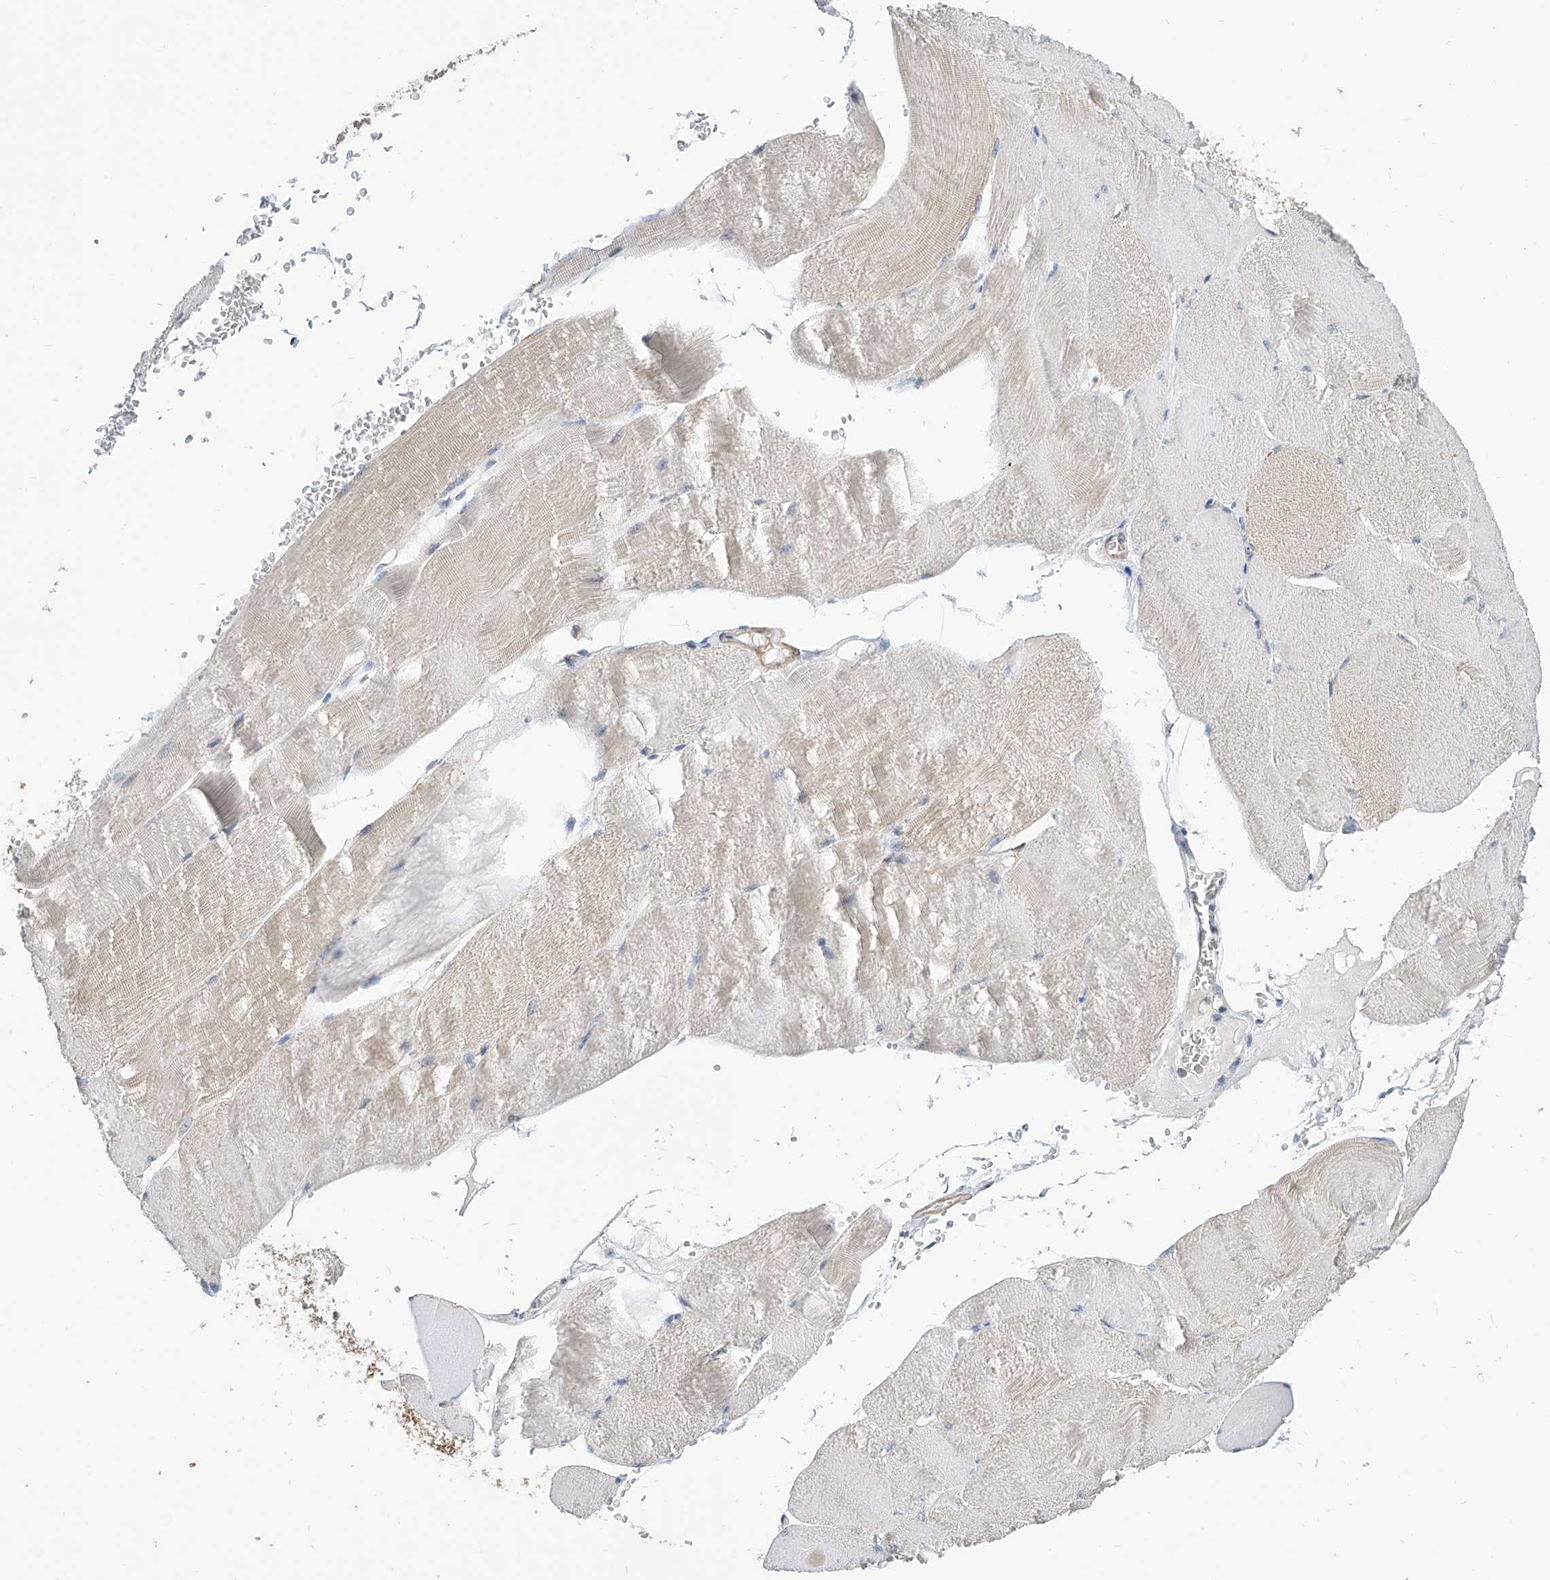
{"staining": {"intensity": "weak", "quantity": "<25%", "location": "cytoplasmic/membranous"}, "tissue": "skeletal muscle", "cell_type": "Myocytes", "image_type": "normal", "snomed": [{"axis": "morphology", "description": "Normal tissue, NOS"}, {"axis": "morphology", "description": "Basal cell carcinoma"}, {"axis": "topography", "description": "Skeletal muscle"}], "caption": "Skeletal muscle was stained to show a protein in brown. There is no significant positivity in myocytes. (Stains: DAB immunohistochemistry with hematoxylin counter stain, Microscopy: brightfield microscopy at high magnification).", "gene": "MAGEE2", "patient": {"sex": "female", "age": 64}}